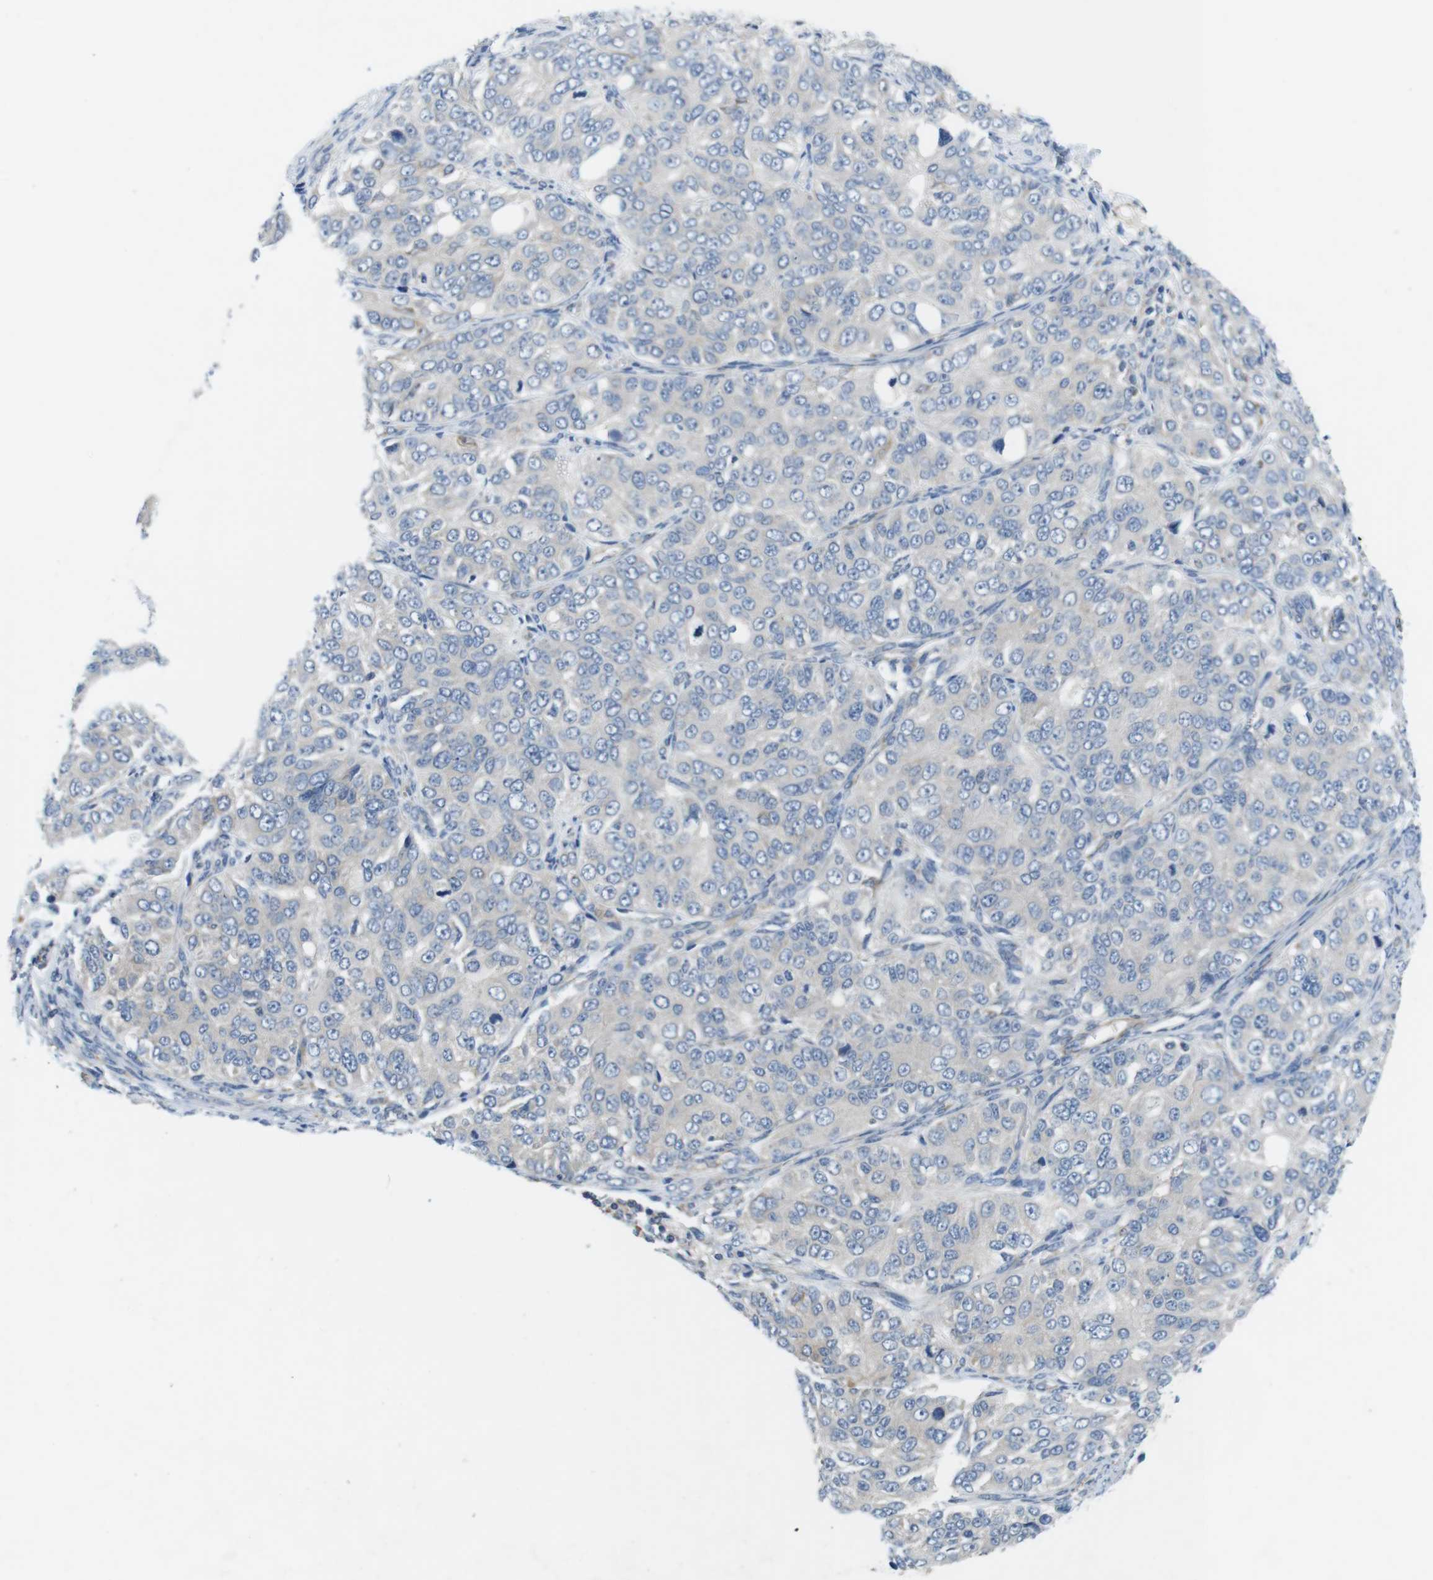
{"staining": {"intensity": "negative", "quantity": "none", "location": "none"}, "tissue": "ovarian cancer", "cell_type": "Tumor cells", "image_type": "cancer", "snomed": [{"axis": "morphology", "description": "Carcinoma, endometroid"}, {"axis": "topography", "description": "Ovary"}], "caption": "This histopathology image is of ovarian cancer stained with immunohistochemistry to label a protein in brown with the nuclei are counter-stained blue. There is no expression in tumor cells.", "gene": "DCLK1", "patient": {"sex": "female", "age": 51}}